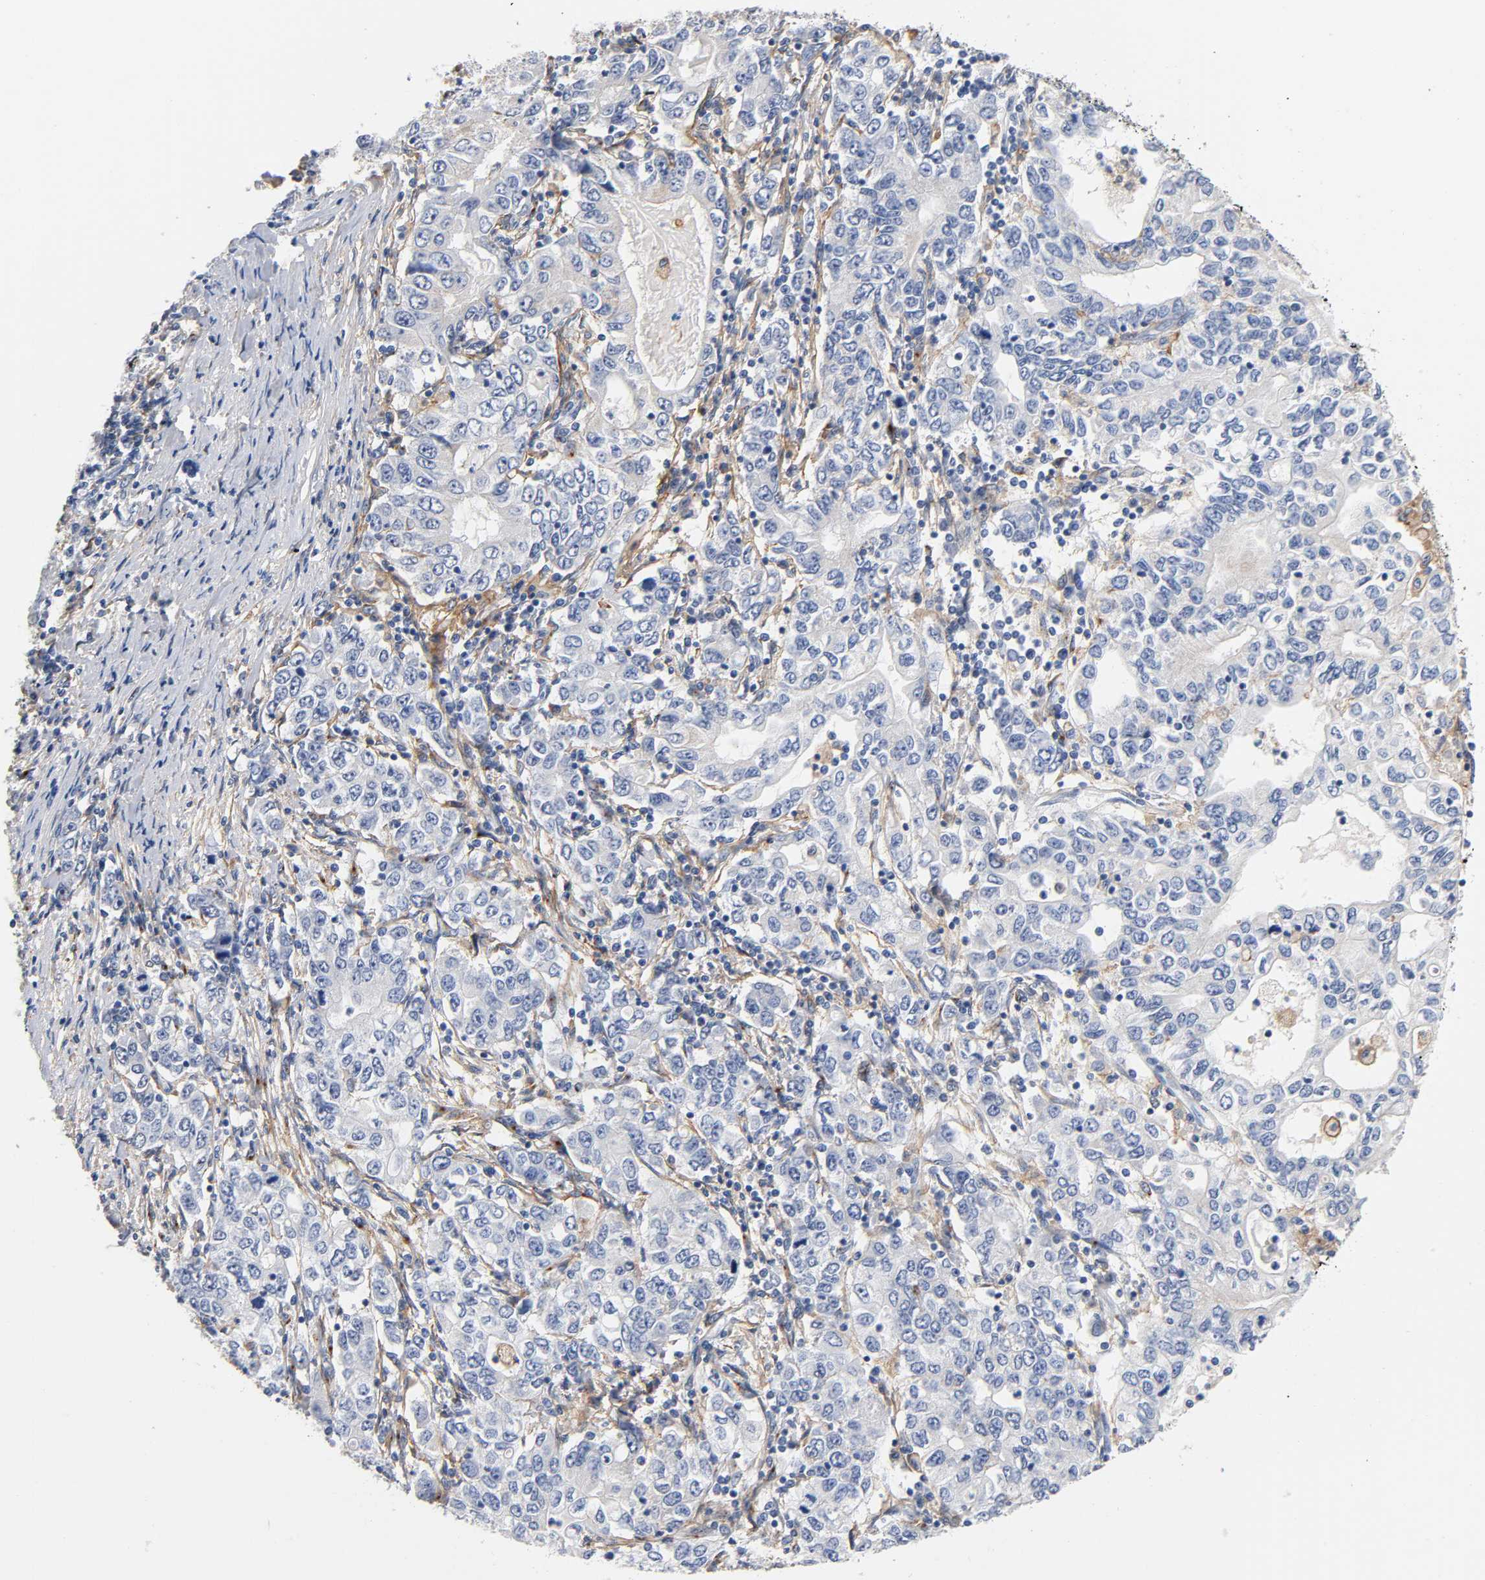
{"staining": {"intensity": "negative", "quantity": "none", "location": "none"}, "tissue": "stomach cancer", "cell_type": "Tumor cells", "image_type": "cancer", "snomed": [{"axis": "morphology", "description": "Adenocarcinoma, NOS"}, {"axis": "topography", "description": "Stomach, lower"}], "caption": "Tumor cells show no significant protein expression in stomach cancer.", "gene": "LRP1", "patient": {"sex": "female", "age": 72}}